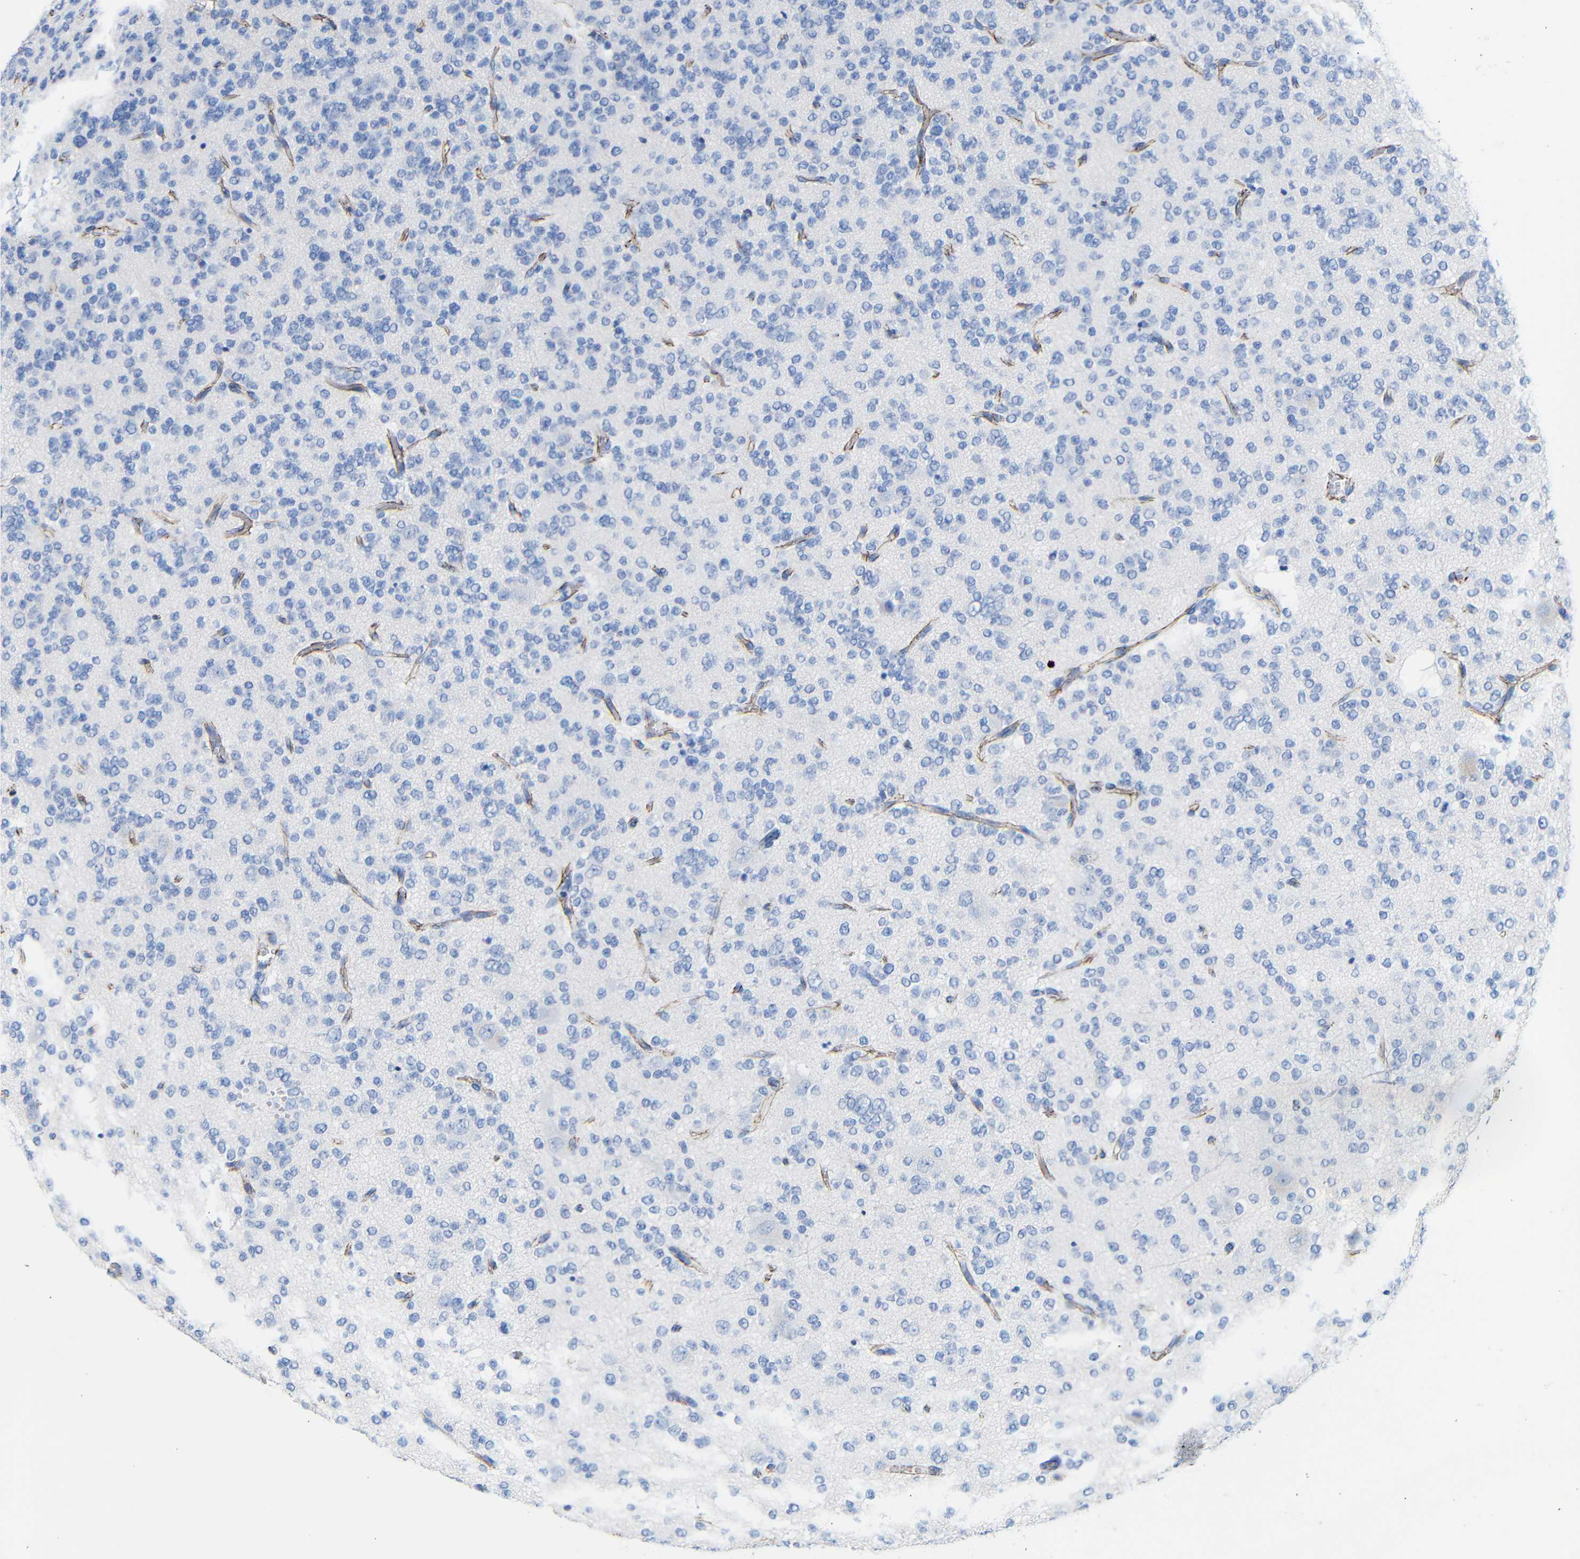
{"staining": {"intensity": "negative", "quantity": "none", "location": "none"}, "tissue": "glioma", "cell_type": "Tumor cells", "image_type": "cancer", "snomed": [{"axis": "morphology", "description": "Glioma, malignant, Low grade"}, {"axis": "topography", "description": "Brain"}], "caption": "A high-resolution photomicrograph shows immunohistochemistry (IHC) staining of glioma, which demonstrates no significant staining in tumor cells.", "gene": "CGNL1", "patient": {"sex": "male", "age": 38}}